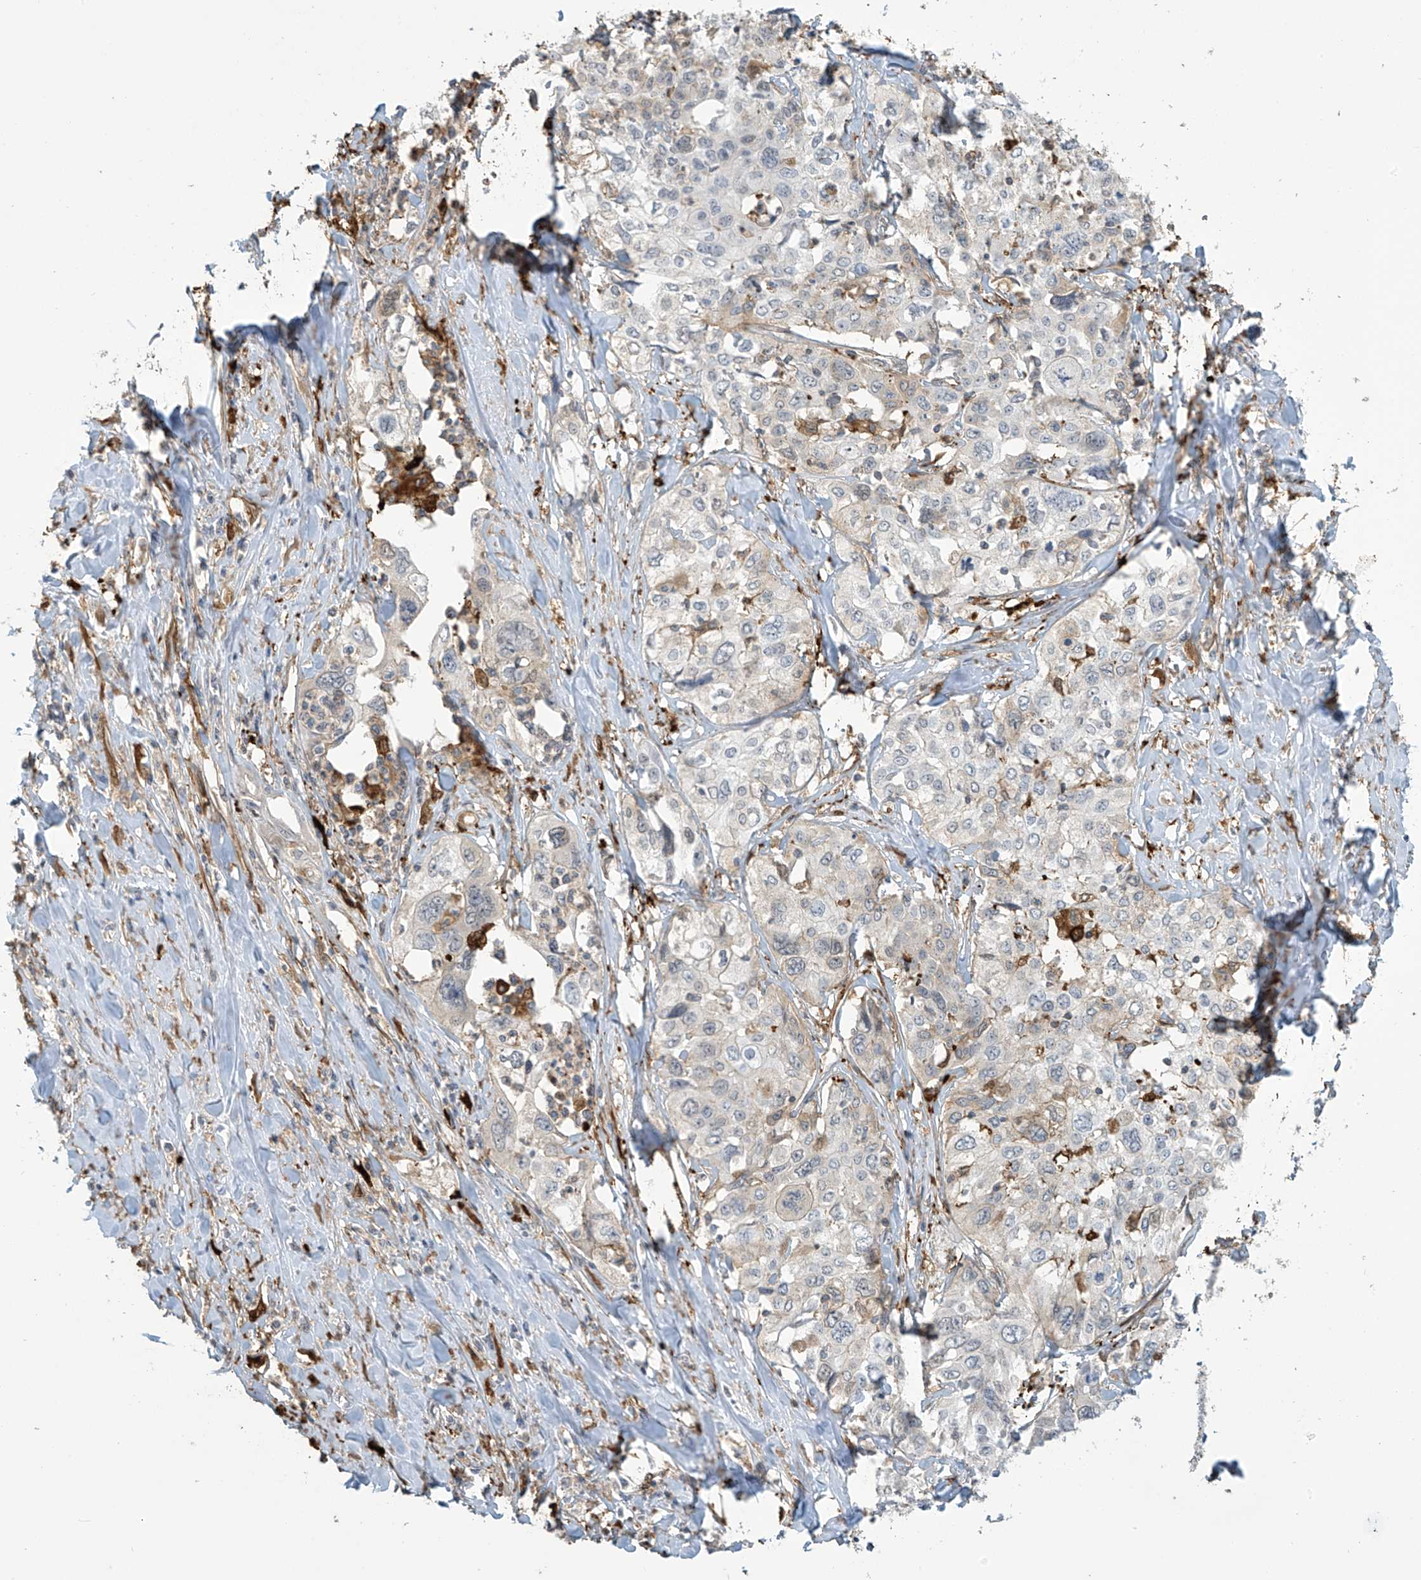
{"staining": {"intensity": "negative", "quantity": "none", "location": "none"}, "tissue": "cervical cancer", "cell_type": "Tumor cells", "image_type": "cancer", "snomed": [{"axis": "morphology", "description": "Squamous cell carcinoma, NOS"}, {"axis": "topography", "description": "Cervix"}], "caption": "Human cervical cancer stained for a protein using immunohistochemistry (IHC) exhibits no expression in tumor cells.", "gene": "TAGAP", "patient": {"sex": "female", "age": 31}}